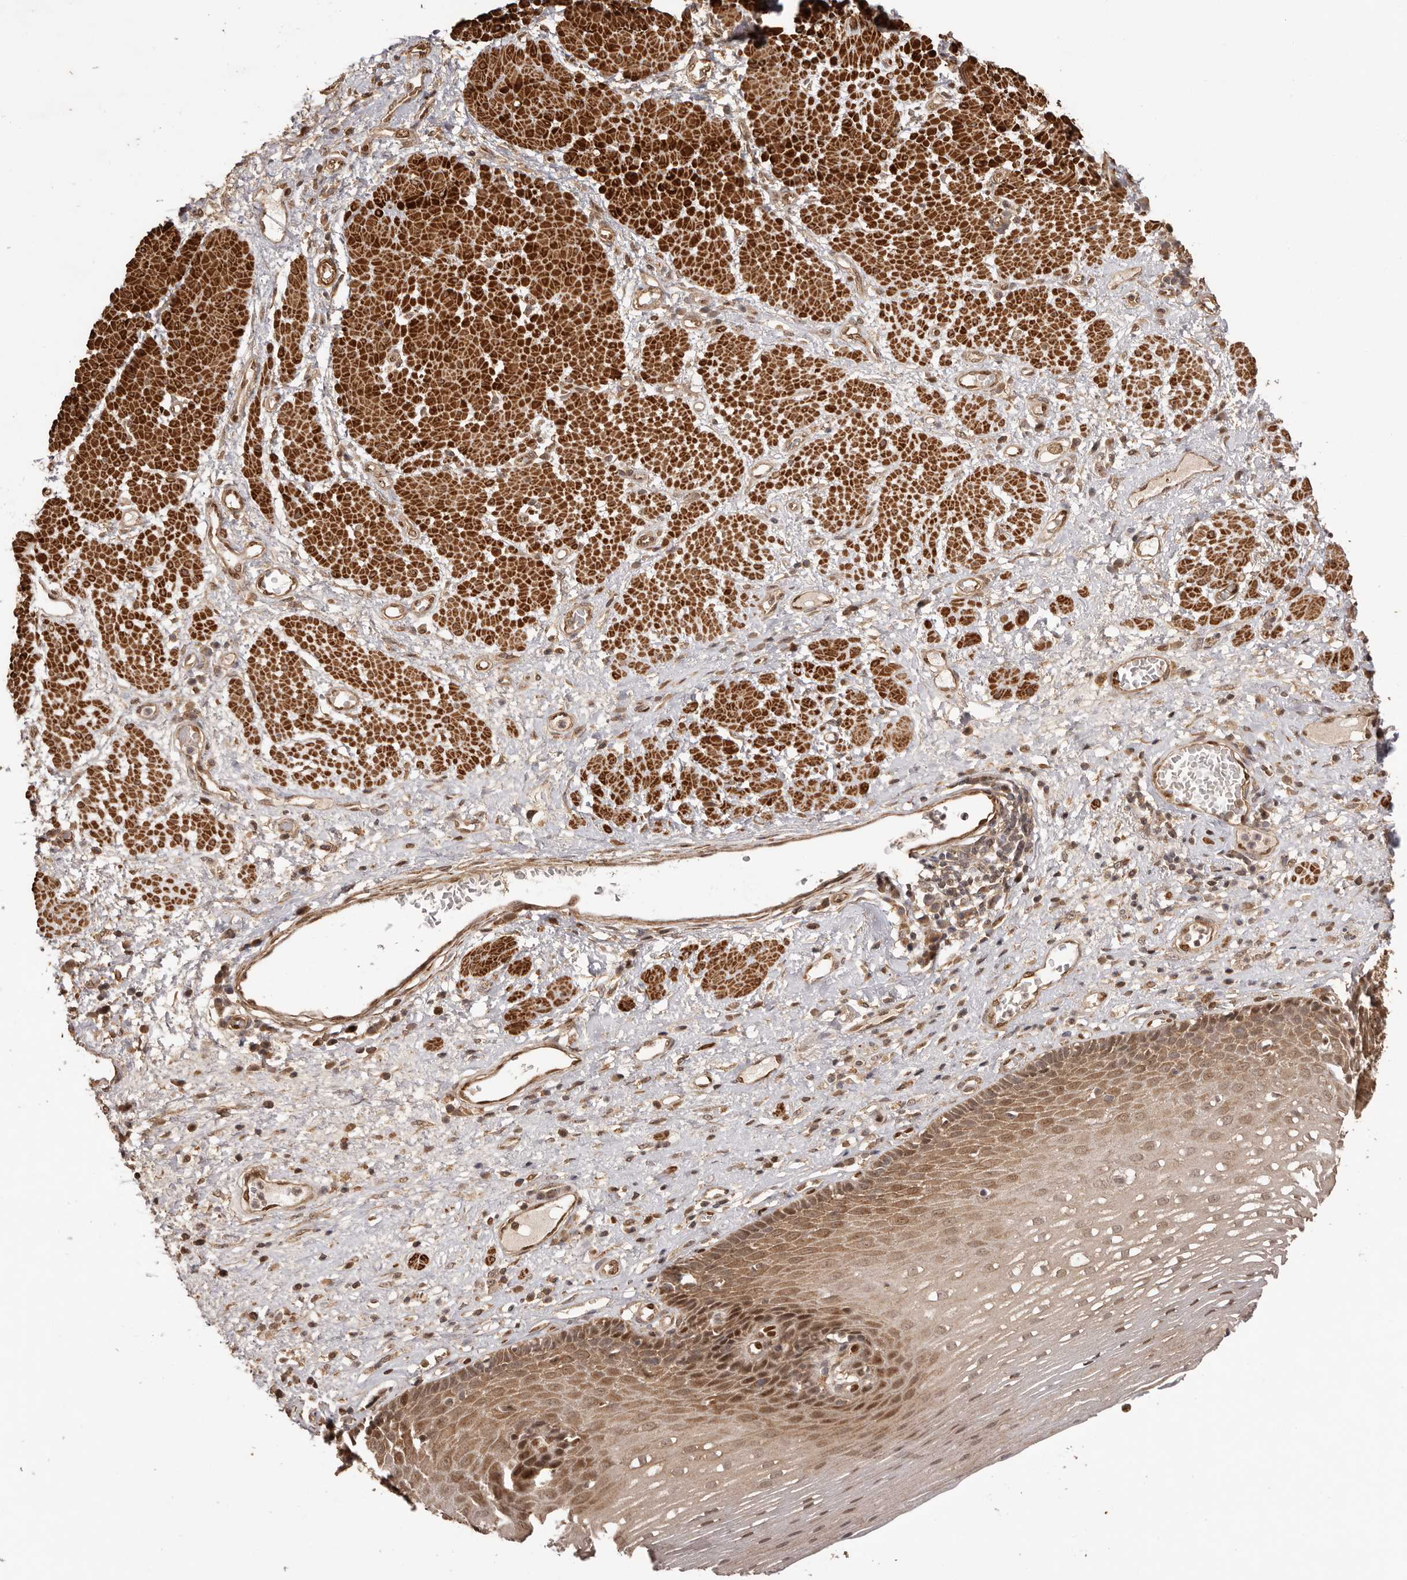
{"staining": {"intensity": "moderate", "quantity": ">75%", "location": "cytoplasmic/membranous,nuclear"}, "tissue": "esophagus", "cell_type": "Squamous epithelial cells", "image_type": "normal", "snomed": [{"axis": "morphology", "description": "Normal tissue, NOS"}, {"axis": "morphology", "description": "Adenocarcinoma, NOS"}, {"axis": "topography", "description": "Esophagus"}], "caption": "The image shows staining of unremarkable esophagus, revealing moderate cytoplasmic/membranous,nuclear protein positivity (brown color) within squamous epithelial cells.", "gene": "UBR2", "patient": {"sex": "male", "age": 62}}